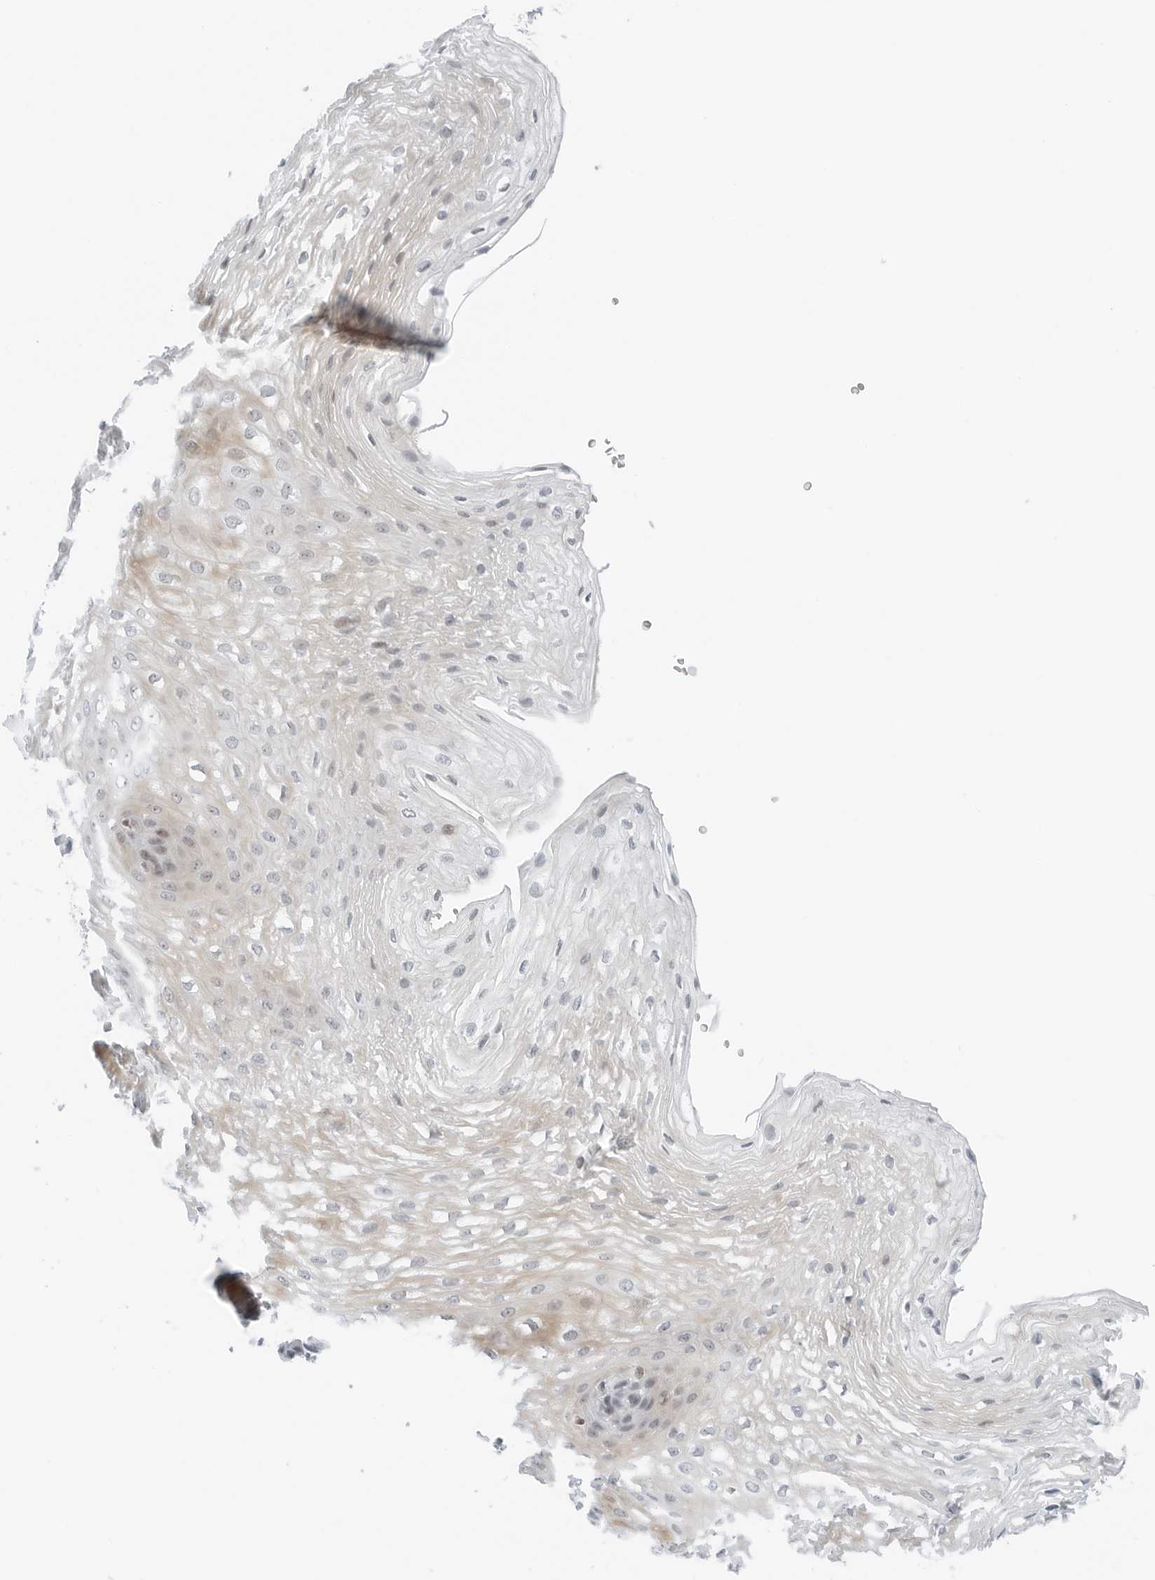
{"staining": {"intensity": "weak", "quantity": "<25%", "location": "cytoplasmic/membranous"}, "tissue": "esophagus", "cell_type": "Squamous epithelial cells", "image_type": "normal", "snomed": [{"axis": "morphology", "description": "Normal tissue, NOS"}, {"axis": "topography", "description": "Esophagus"}], "caption": "IHC of normal human esophagus demonstrates no positivity in squamous epithelial cells. (Stains: DAB immunohistochemistry with hematoxylin counter stain, Microscopy: brightfield microscopy at high magnification).", "gene": "NTMT2", "patient": {"sex": "female", "age": 66}}